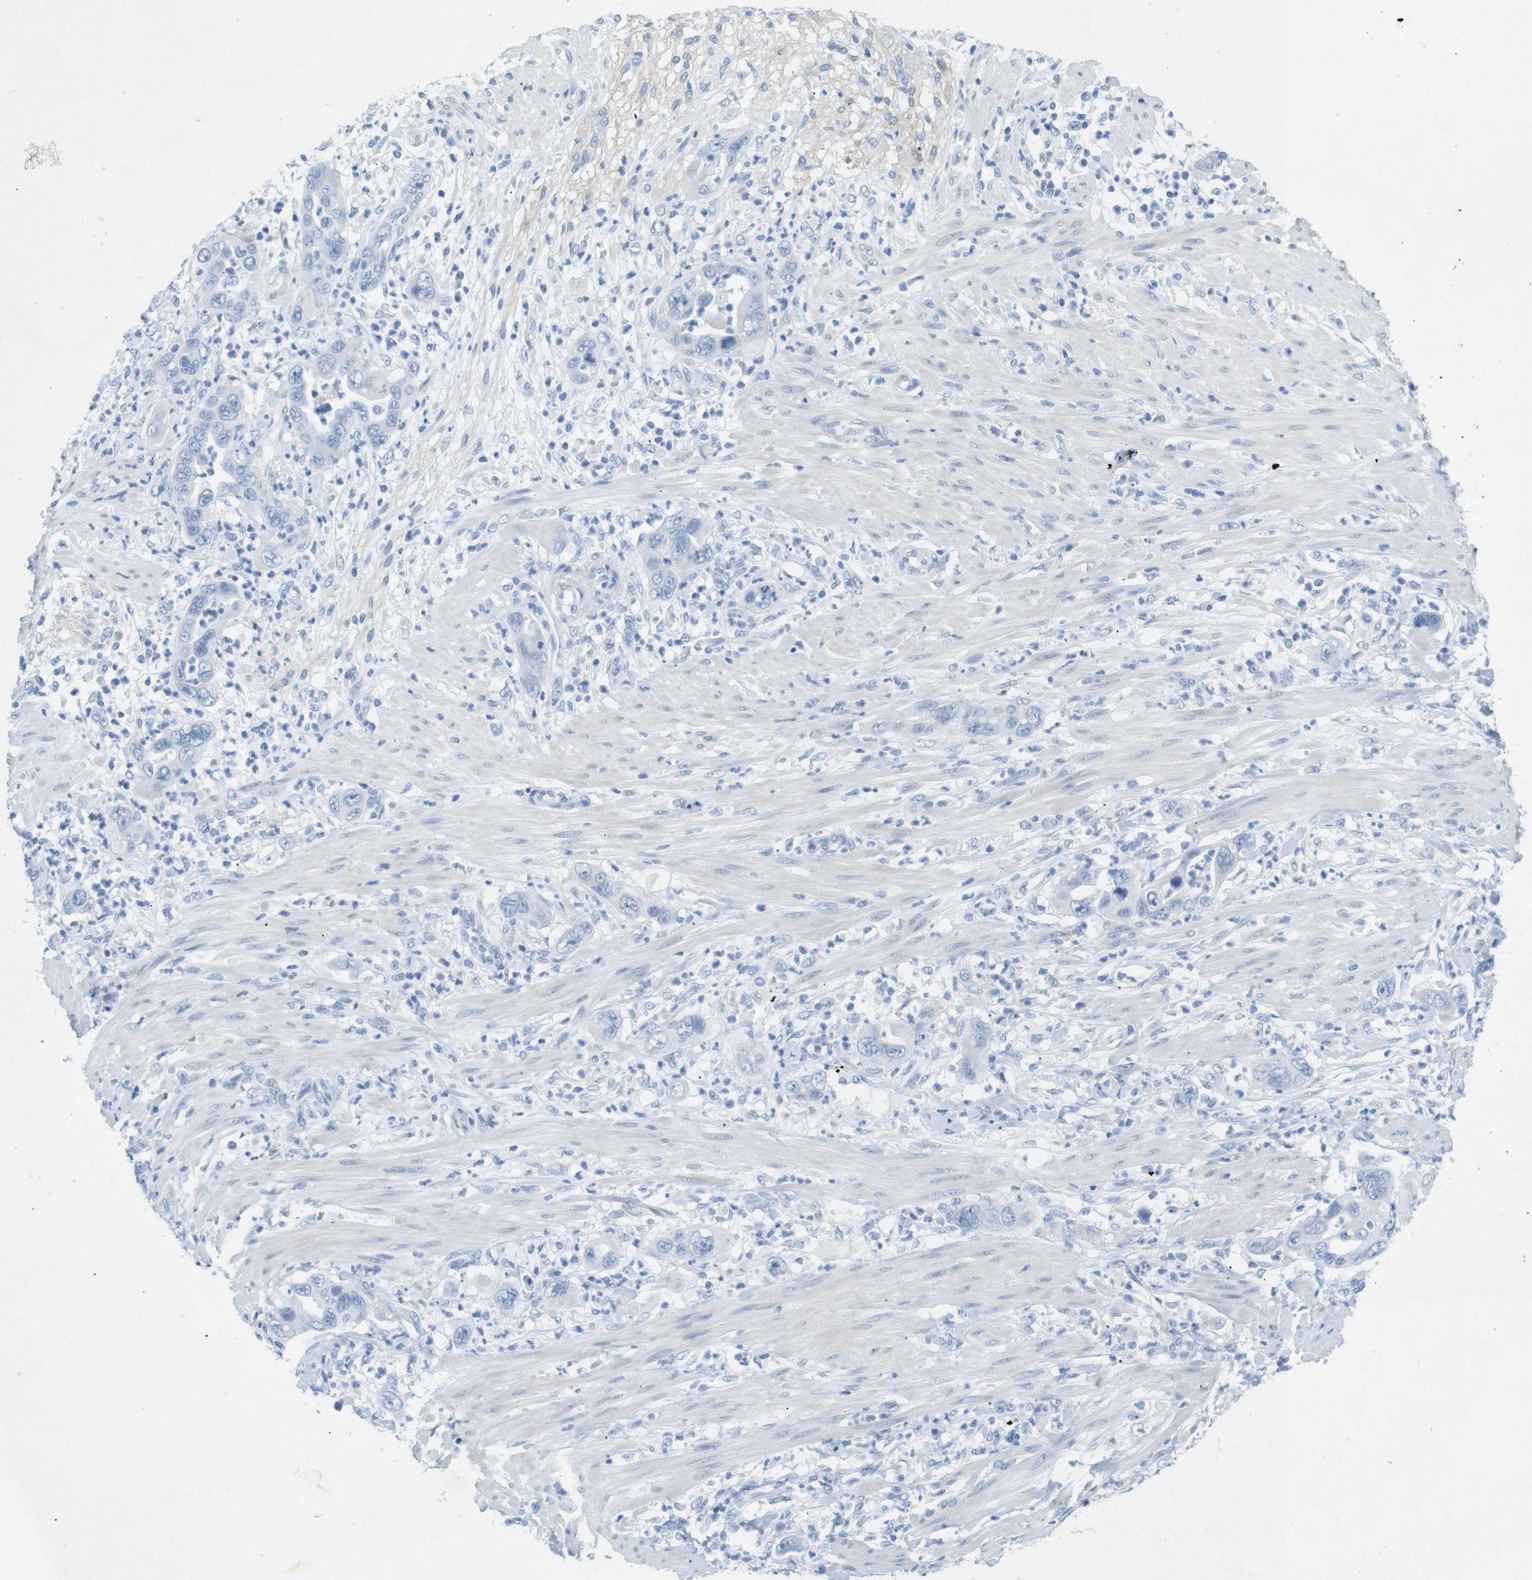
{"staining": {"intensity": "weak", "quantity": "<25%", "location": "nuclear"}, "tissue": "pancreatic cancer", "cell_type": "Tumor cells", "image_type": "cancer", "snomed": [{"axis": "morphology", "description": "Adenocarcinoma, NOS"}, {"axis": "topography", "description": "Pancreas"}], "caption": "A high-resolution photomicrograph shows IHC staining of adenocarcinoma (pancreatic), which displays no significant positivity in tumor cells.", "gene": "SALL4", "patient": {"sex": "female", "age": 71}}